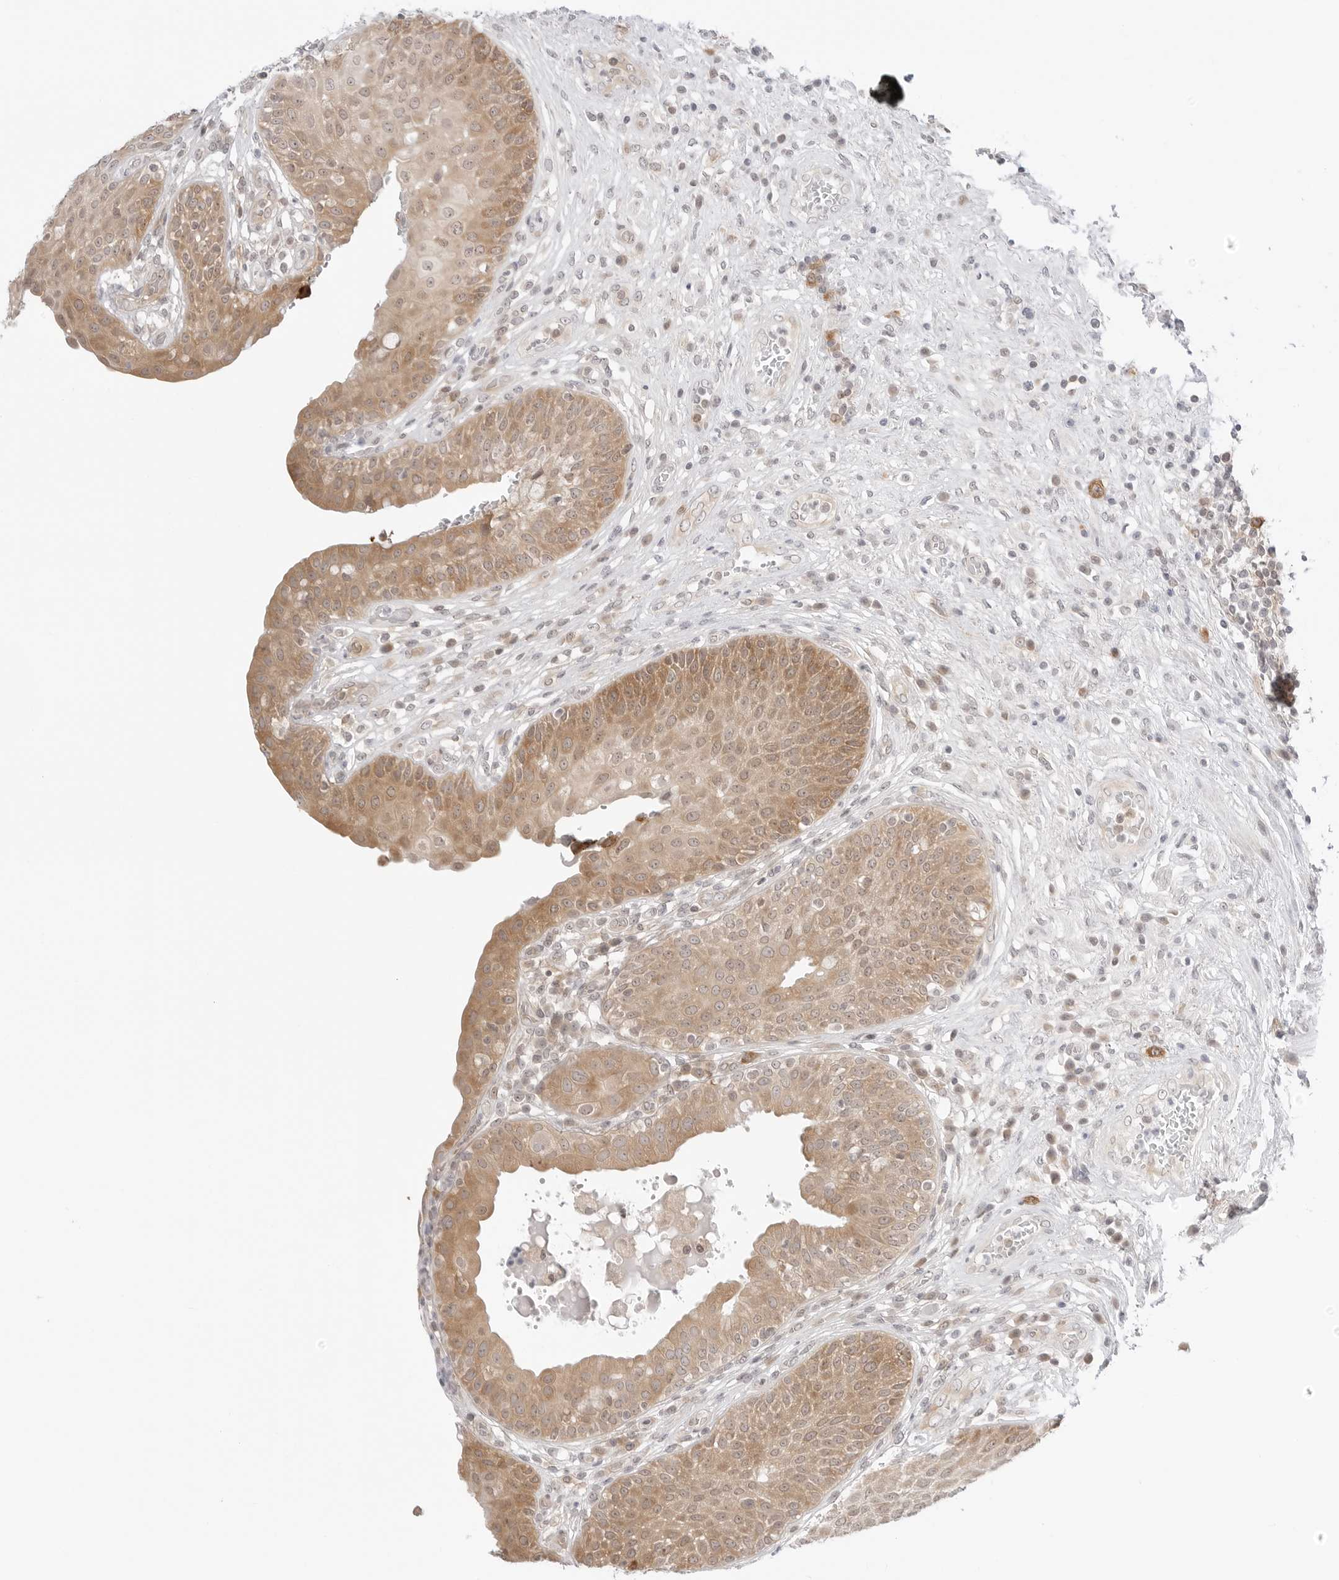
{"staining": {"intensity": "moderate", "quantity": "25%-75%", "location": "cytoplasmic/membranous,nuclear"}, "tissue": "urinary bladder", "cell_type": "Urothelial cells", "image_type": "normal", "snomed": [{"axis": "morphology", "description": "Normal tissue, NOS"}, {"axis": "topography", "description": "Urinary bladder"}], "caption": "Immunohistochemistry (IHC) micrograph of unremarkable urinary bladder: urinary bladder stained using immunohistochemistry shows medium levels of moderate protein expression localized specifically in the cytoplasmic/membranous,nuclear of urothelial cells, appearing as a cytoplasmic/membranous,nuclear brown color.", "gene": "NUDC", "patient": {"sex": "female", "age": 62}}